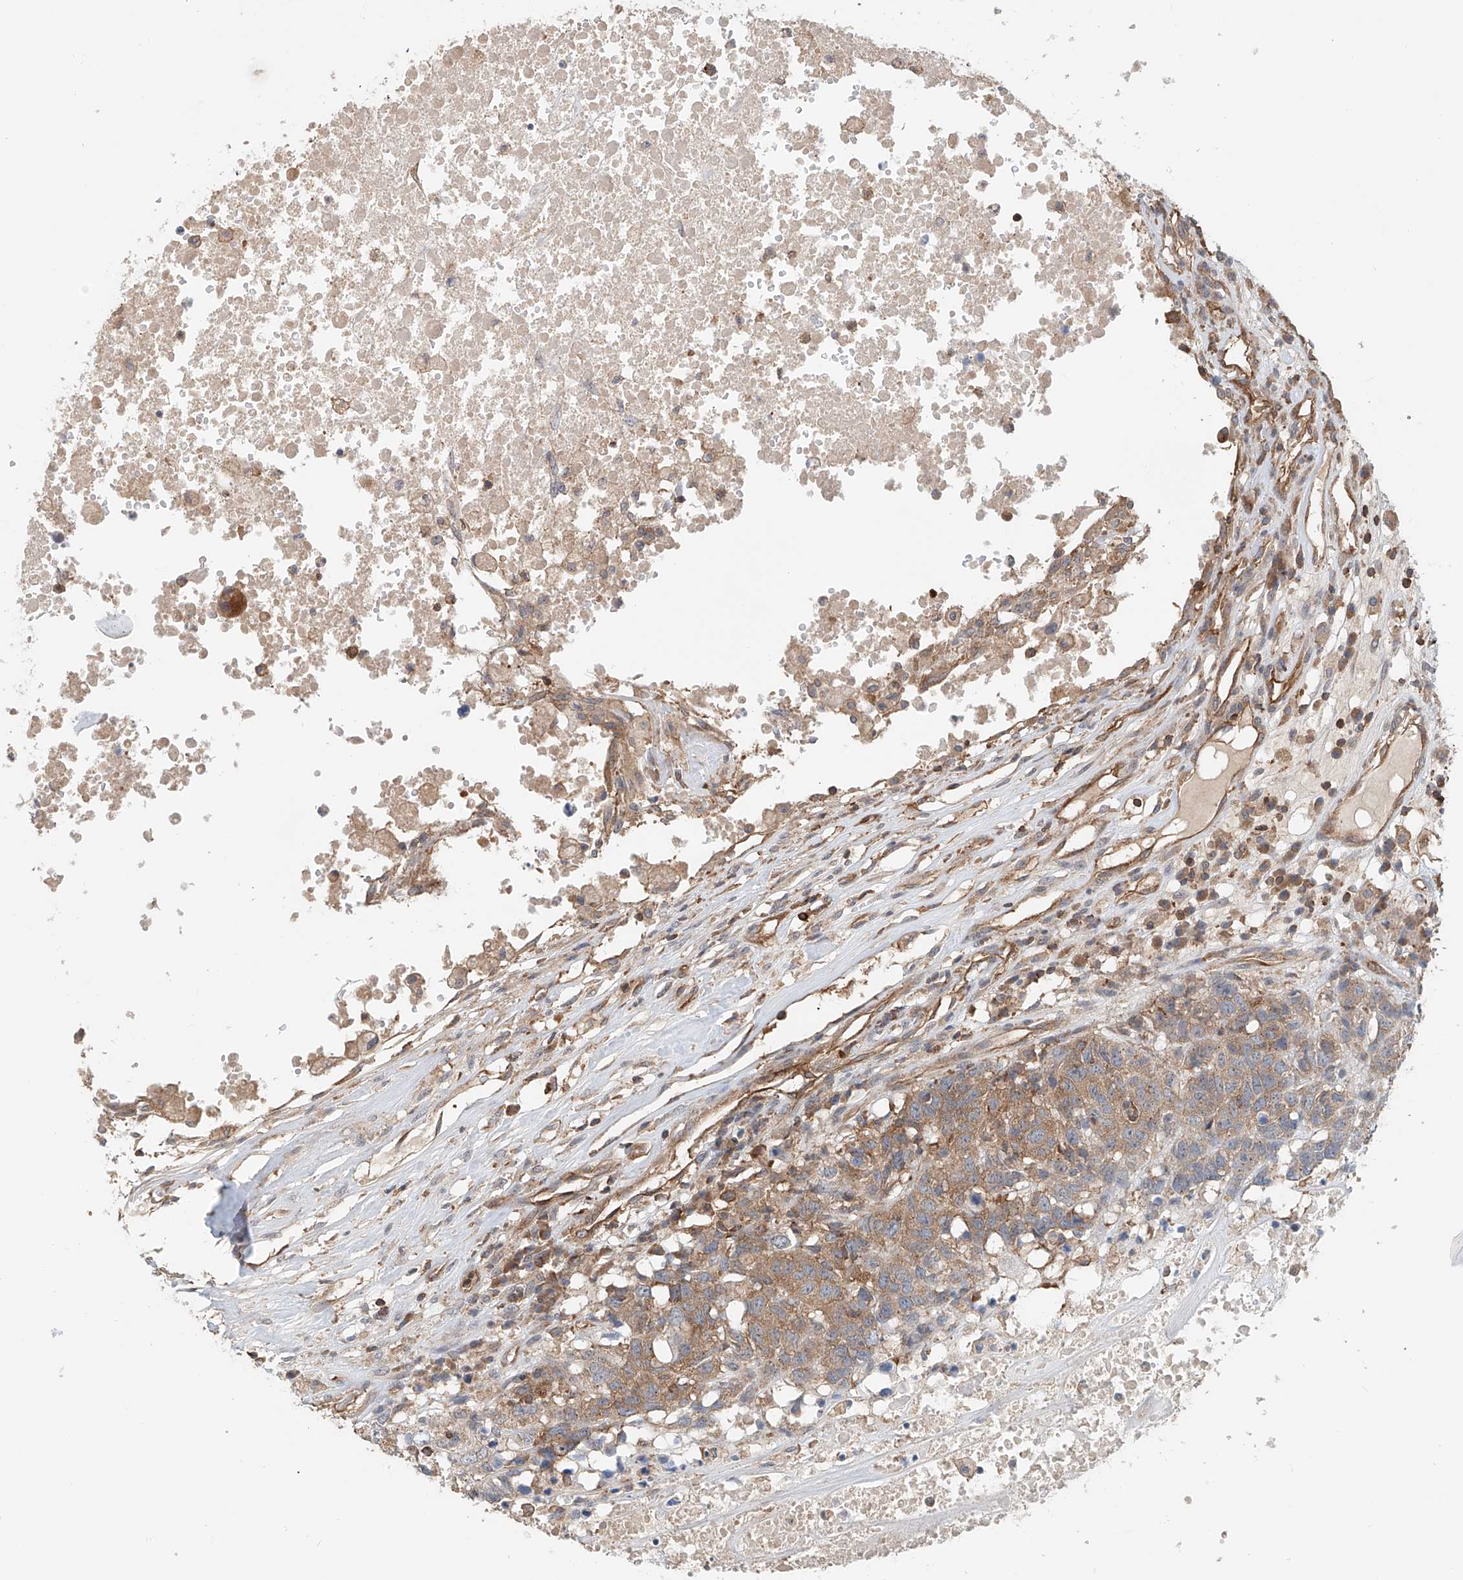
{"staining": {"intensity": "moderate", "quantity": ">75%", "location": "cytoplasmic/membranous"}, "tissue": "head and neck cancer", "cell_type": "Tumor cells", "image_type": "cancer", "snomed": [{"axis": "morphology", "description": "Squamous cell carcinoma, NOS"}, {"axis": "topography", "description": "Head-Neck"}], "caption": "A medium amount of moderate cytoplasmic/membranous expression is appreciated in approximately >75% of tumor cells in head and neck cancer (squamous cell carcinoma) tissue.", "gene": "FRYL", "patient": {"sex": "male", "age": 66}}